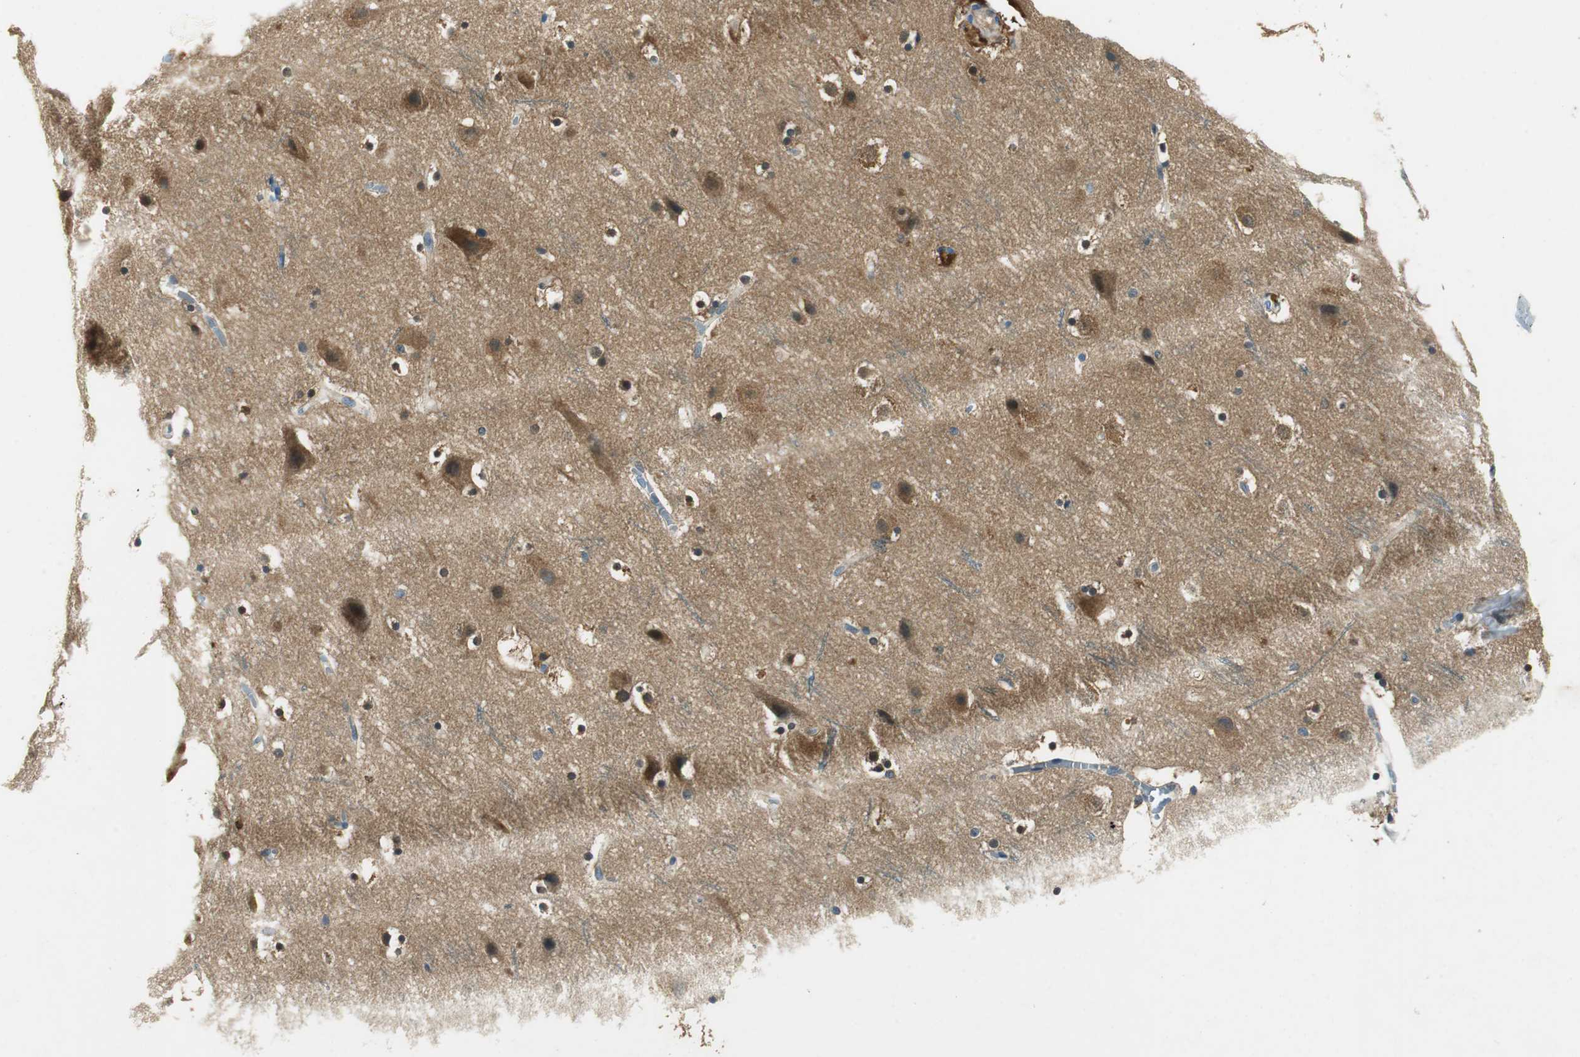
{"staining": {"intensity": "weak", "quantity": ">75%", "location": "cytoplasmic/membranous"}, "tissue": "cerebral cortex", "cell_type": "Endothelial cells", "image_type": "normal", "snomed": [{"axis": "morphology", "description": "Normal tissue, NOS"}, {"axis": "topography", "description": "Cerebral cortex"}], "caption": "Protein staining reveals weak cytoplasmic/membranous positivity in approximately >75% of endothelial cells in benign cerebral cortex.", "gene": "ME1", "patient": {"sex": "male", "age": 45}}